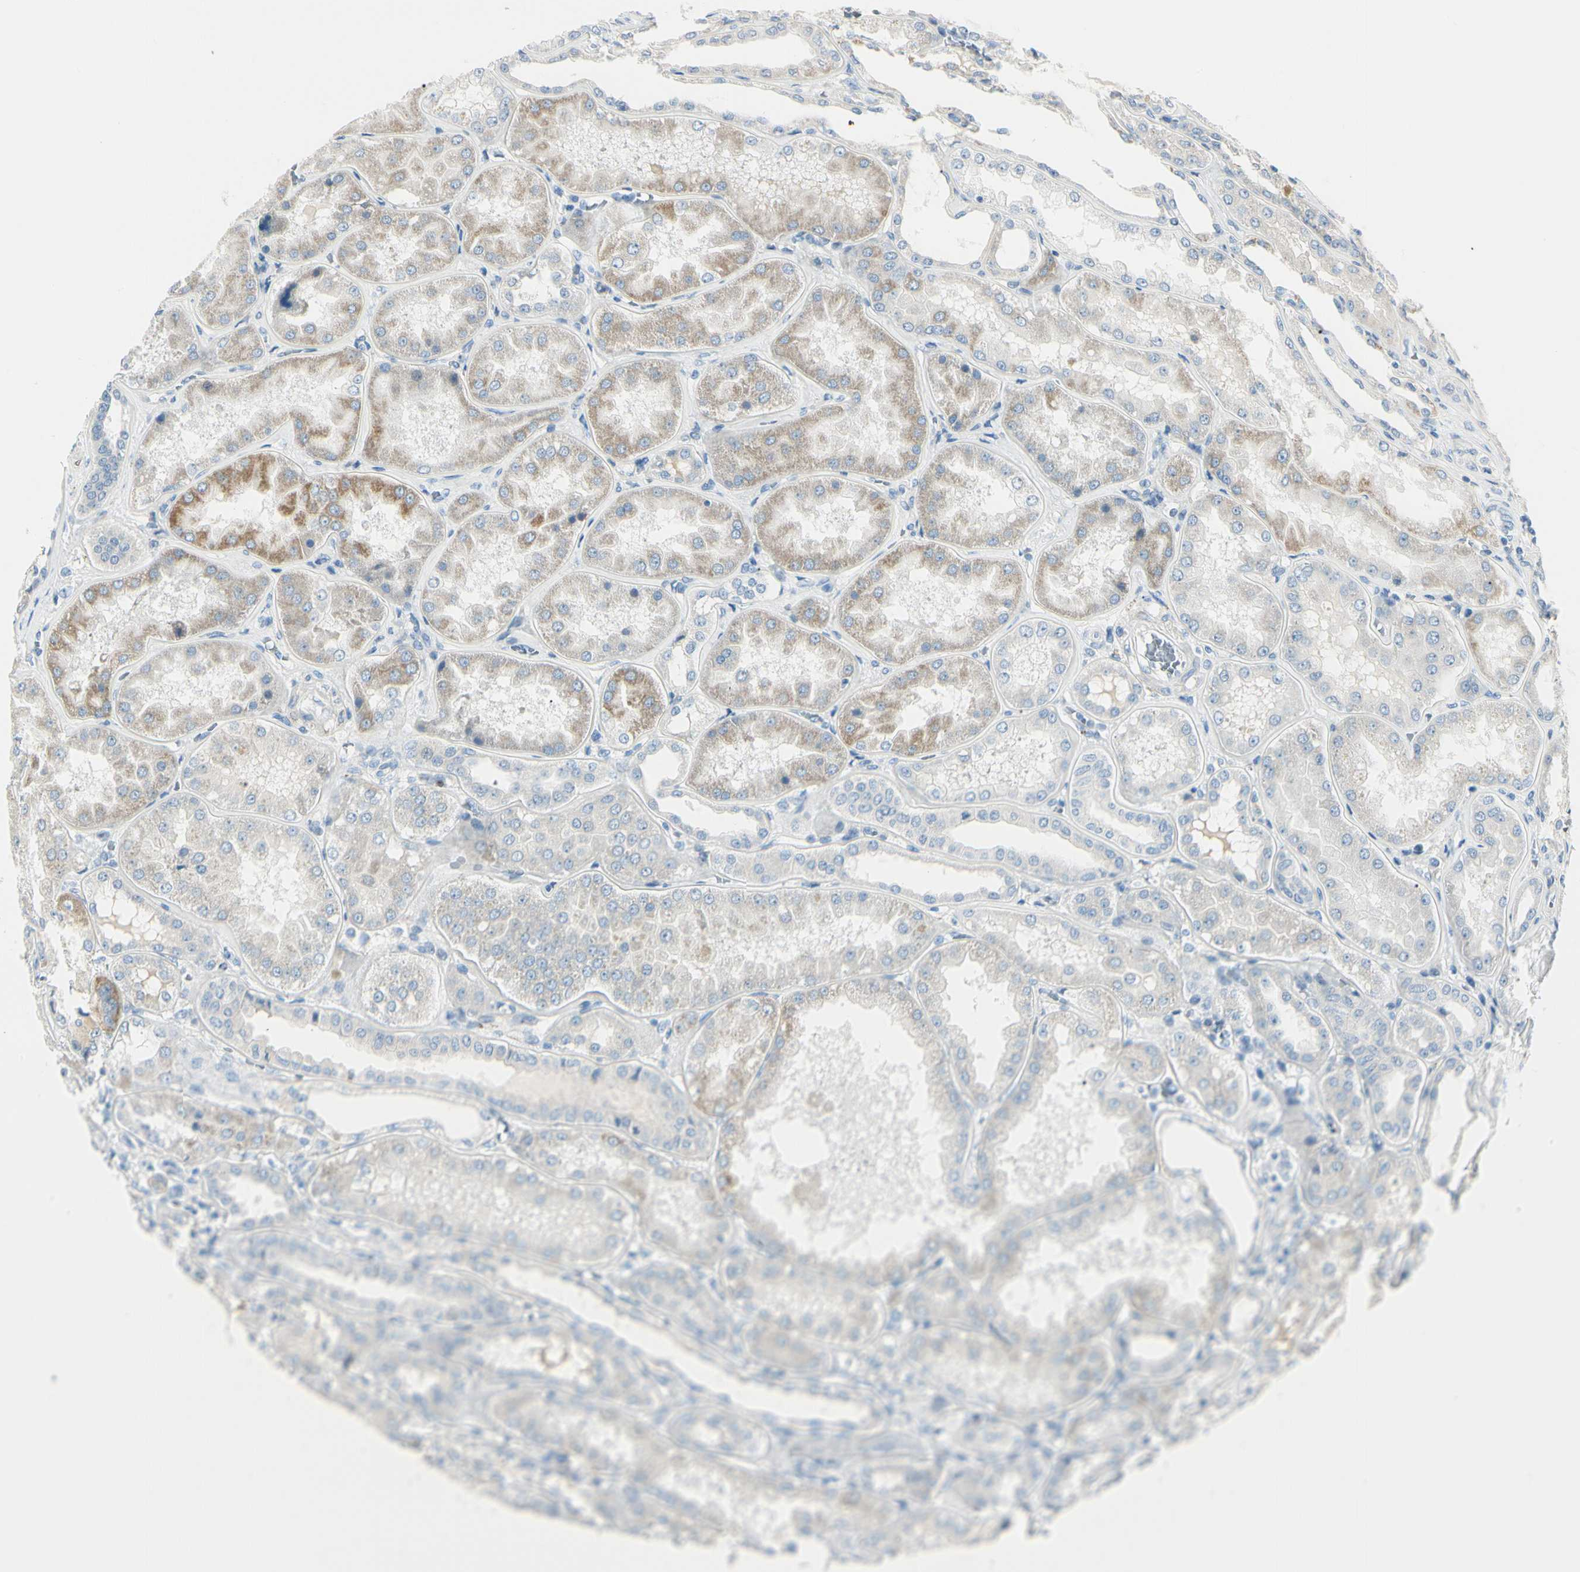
{"staining": {"intensity": "negative", "quantity": "none", "location": "none"}, "tissue": "kidney", "cell_type": "Cells in glomeruli", "image_type": "normal", "snomed": [{"axis": "morphology", "description": "Normal tissue, NOS"}, {"axis": "topography", "description": "Kidney"}], "caption": "Immunohistochemical staining of unremarkable human kidney displays no significant staining in cells in glomeruli. (Brightfield microscopy of DAB (3,3'-diaminobenzidine) immunohistochemistry (IHC) at high magnification).", "gene": "SLC6A15", "patient": {"sex": "female", "age": 56}}